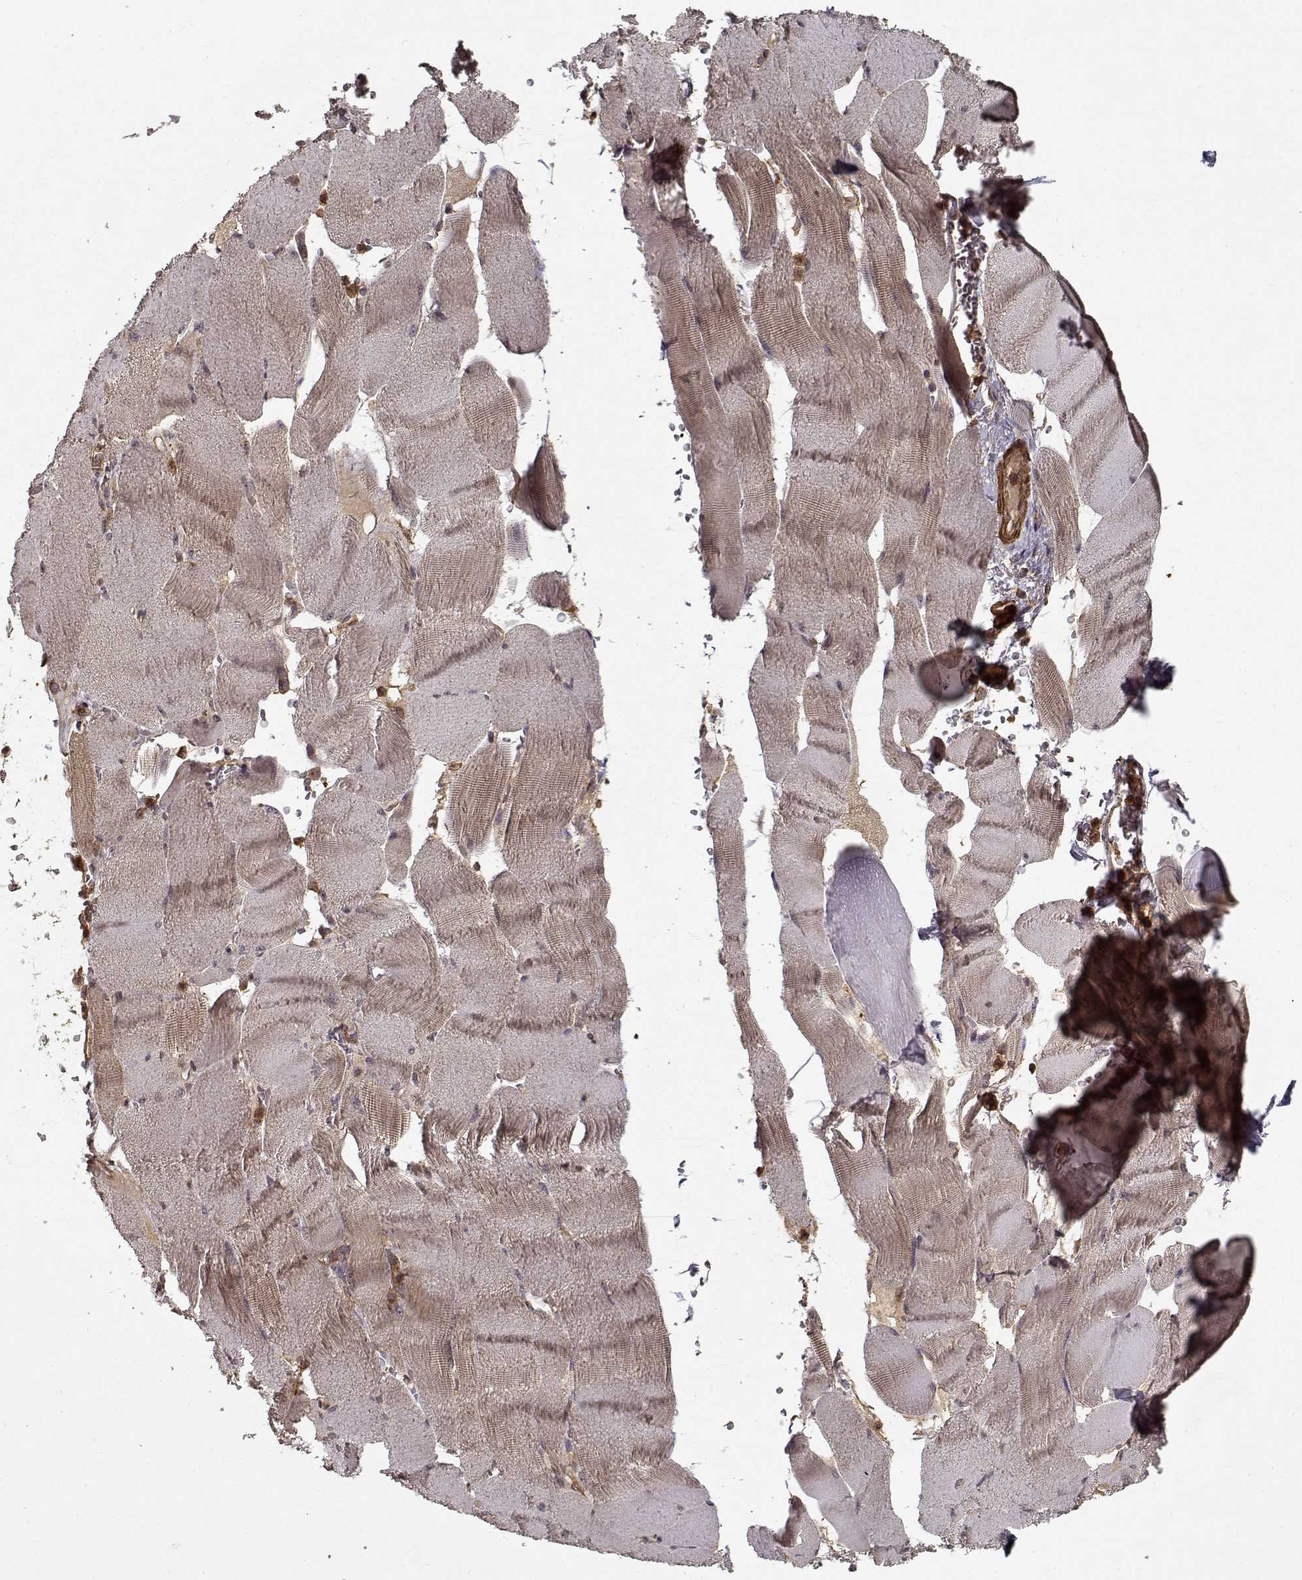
{"staining": {"intensity": "weak", "quantity": ">75%", "location": "cytoplasmic/membranous"}, "tissue": "skeletal muscle", "cell_type": "Myocytes", "image_type": "normal", "snomed": [{"axis": "morphology", "description": "Normal tissue, NOS"}, {"axis": "topography", "description": "Skeletal muscle"}], "caption": "Weak cytoplasmic/membranous staining is seen in approximately >75% of myocytes in normal skeletal muscle. Nuclei are stained in blue.", "gene": "PPP1R12A", "patient": {"sex": "male", "age": 56}}